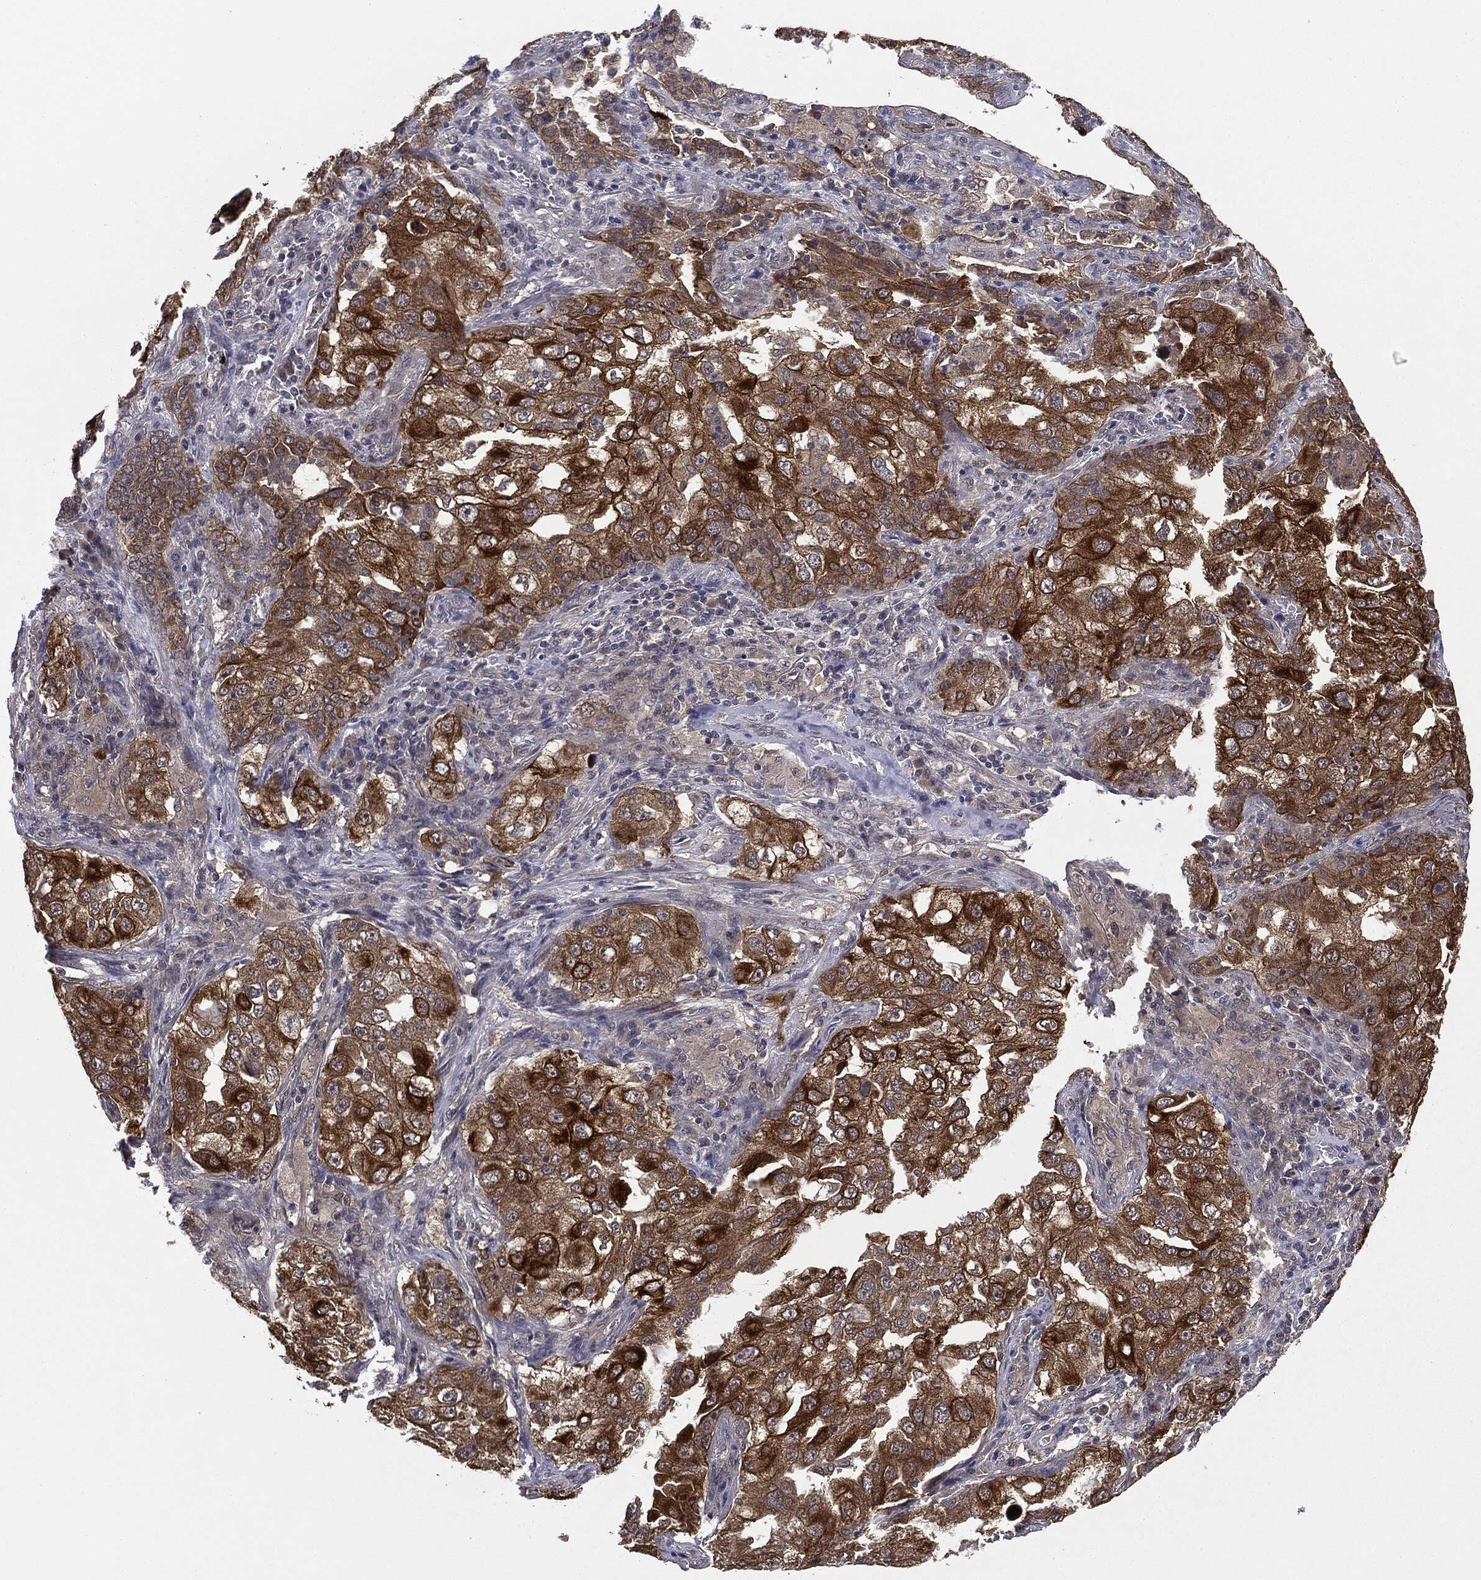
{"staining": {"intensity": "strong", "quantity": ">75%", "location": "cytoplasmic/membranous"}, "tissue": "lung cancer", "cell_type": "Tumor cells", "image_type": "cancer", "snomed": [{"axis": "morphology", "description": "Adenocarcinoma, NOS"}, {"axis": "topography", "description": "Lung"}], "caption": "Immunohistochemistry (IHC) (DAB) staining of human lung cancer exhibits strong cytoplasmic/membranous protein positivity in approximately >75% of tumor cells.", "gene": "KRT7", "patient": {"sex": "female", "age": 61}}